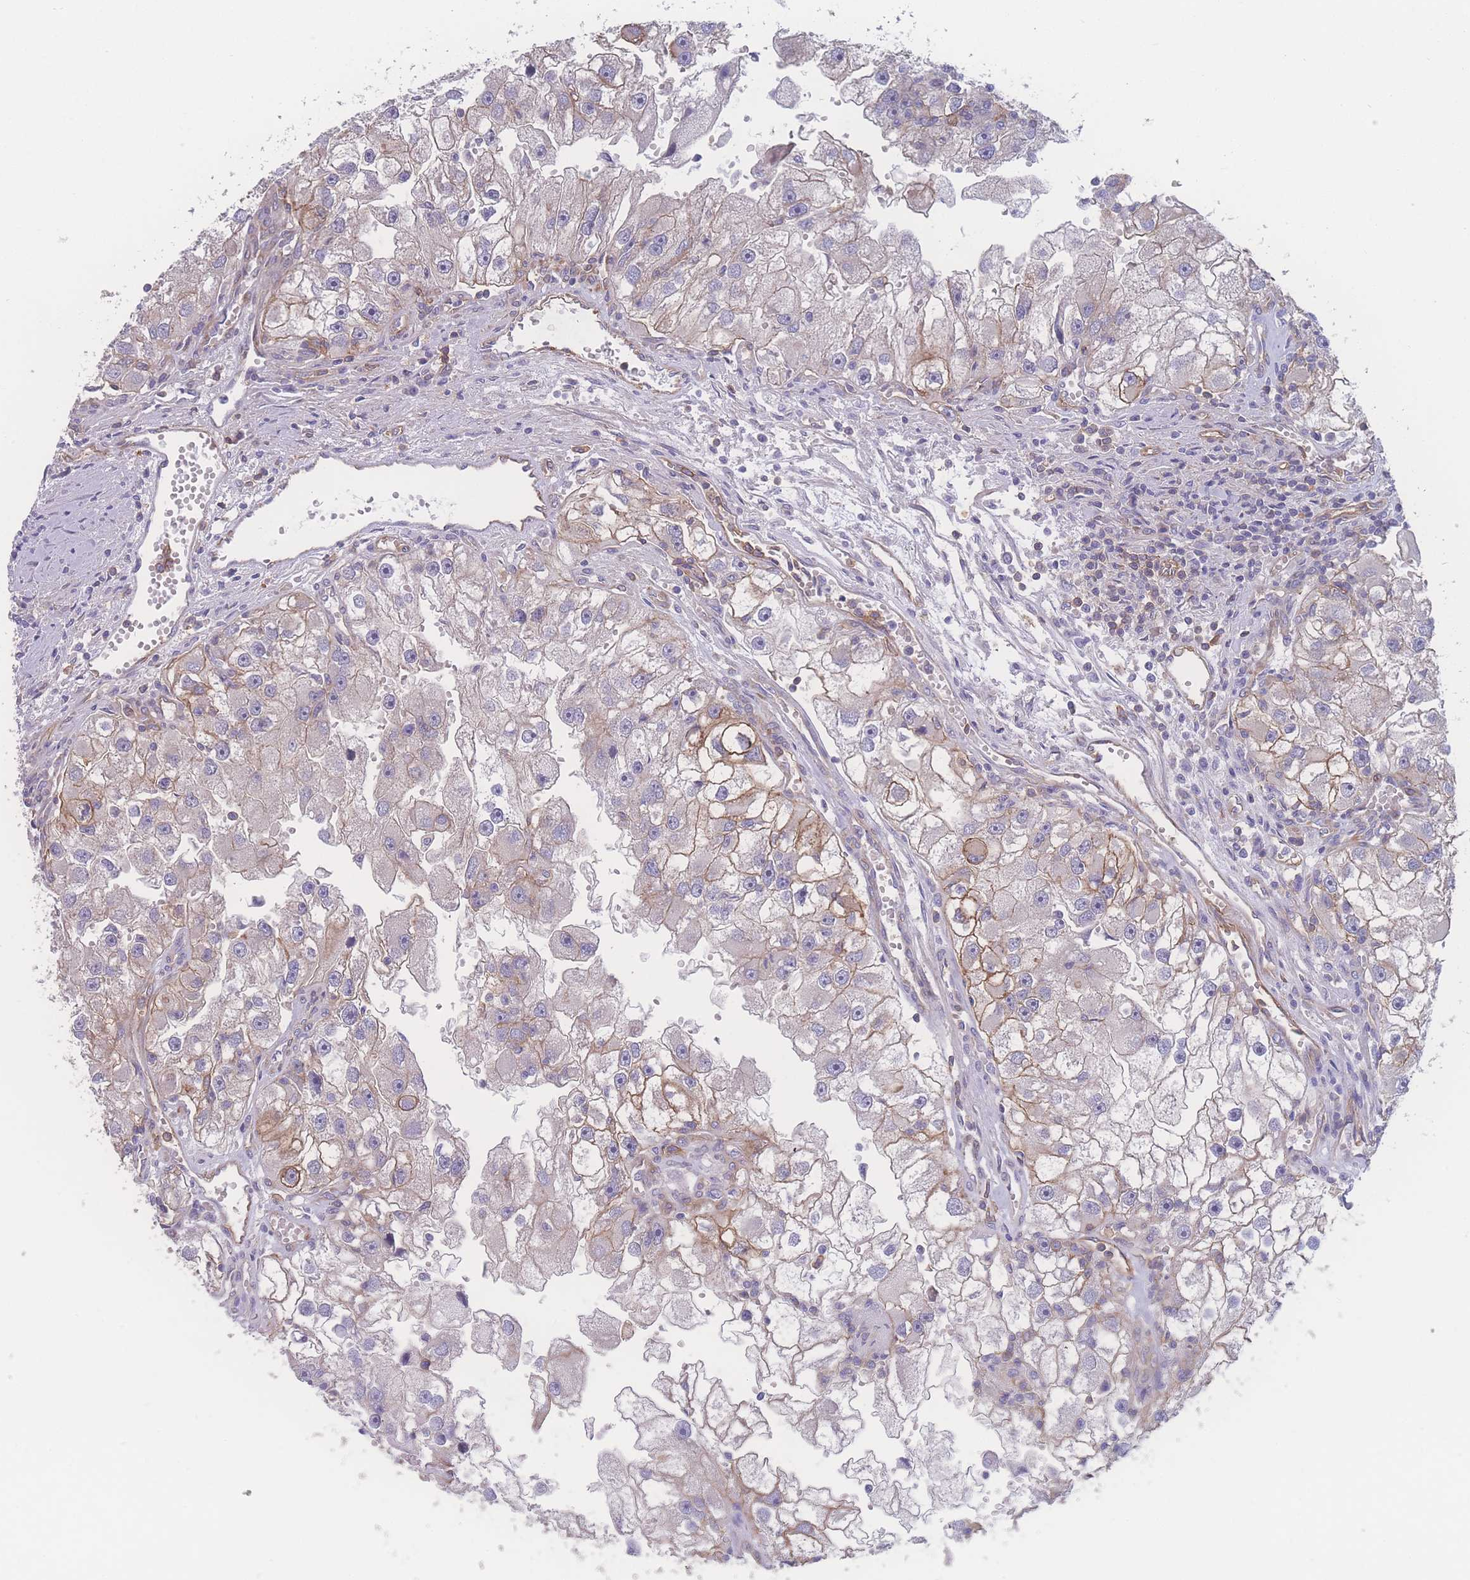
{"staining": {"intensity": "moderate", "quantity": "25%-75%", "location": "cytoplasmic/membranous"}, "tissue": "renal cancer", "cell_type": "Tumor cells", "image_type": "cancer", "snomed": [{"axis": "morphology", "description": "Adenocarcinoma, NOS"}, {"axis": "topography", "description": "Kidney"}], "caption": "The image displays a brown stain indicating the presence of a protein in the cytoplasmic/membranous of tumor cells in renal cancer (adenocarcinoma). (Brightfield microscopy of DAB IHC at high magnification).", "gene": "CFAP97", "patient": {"sex": "male", "age": 63}}